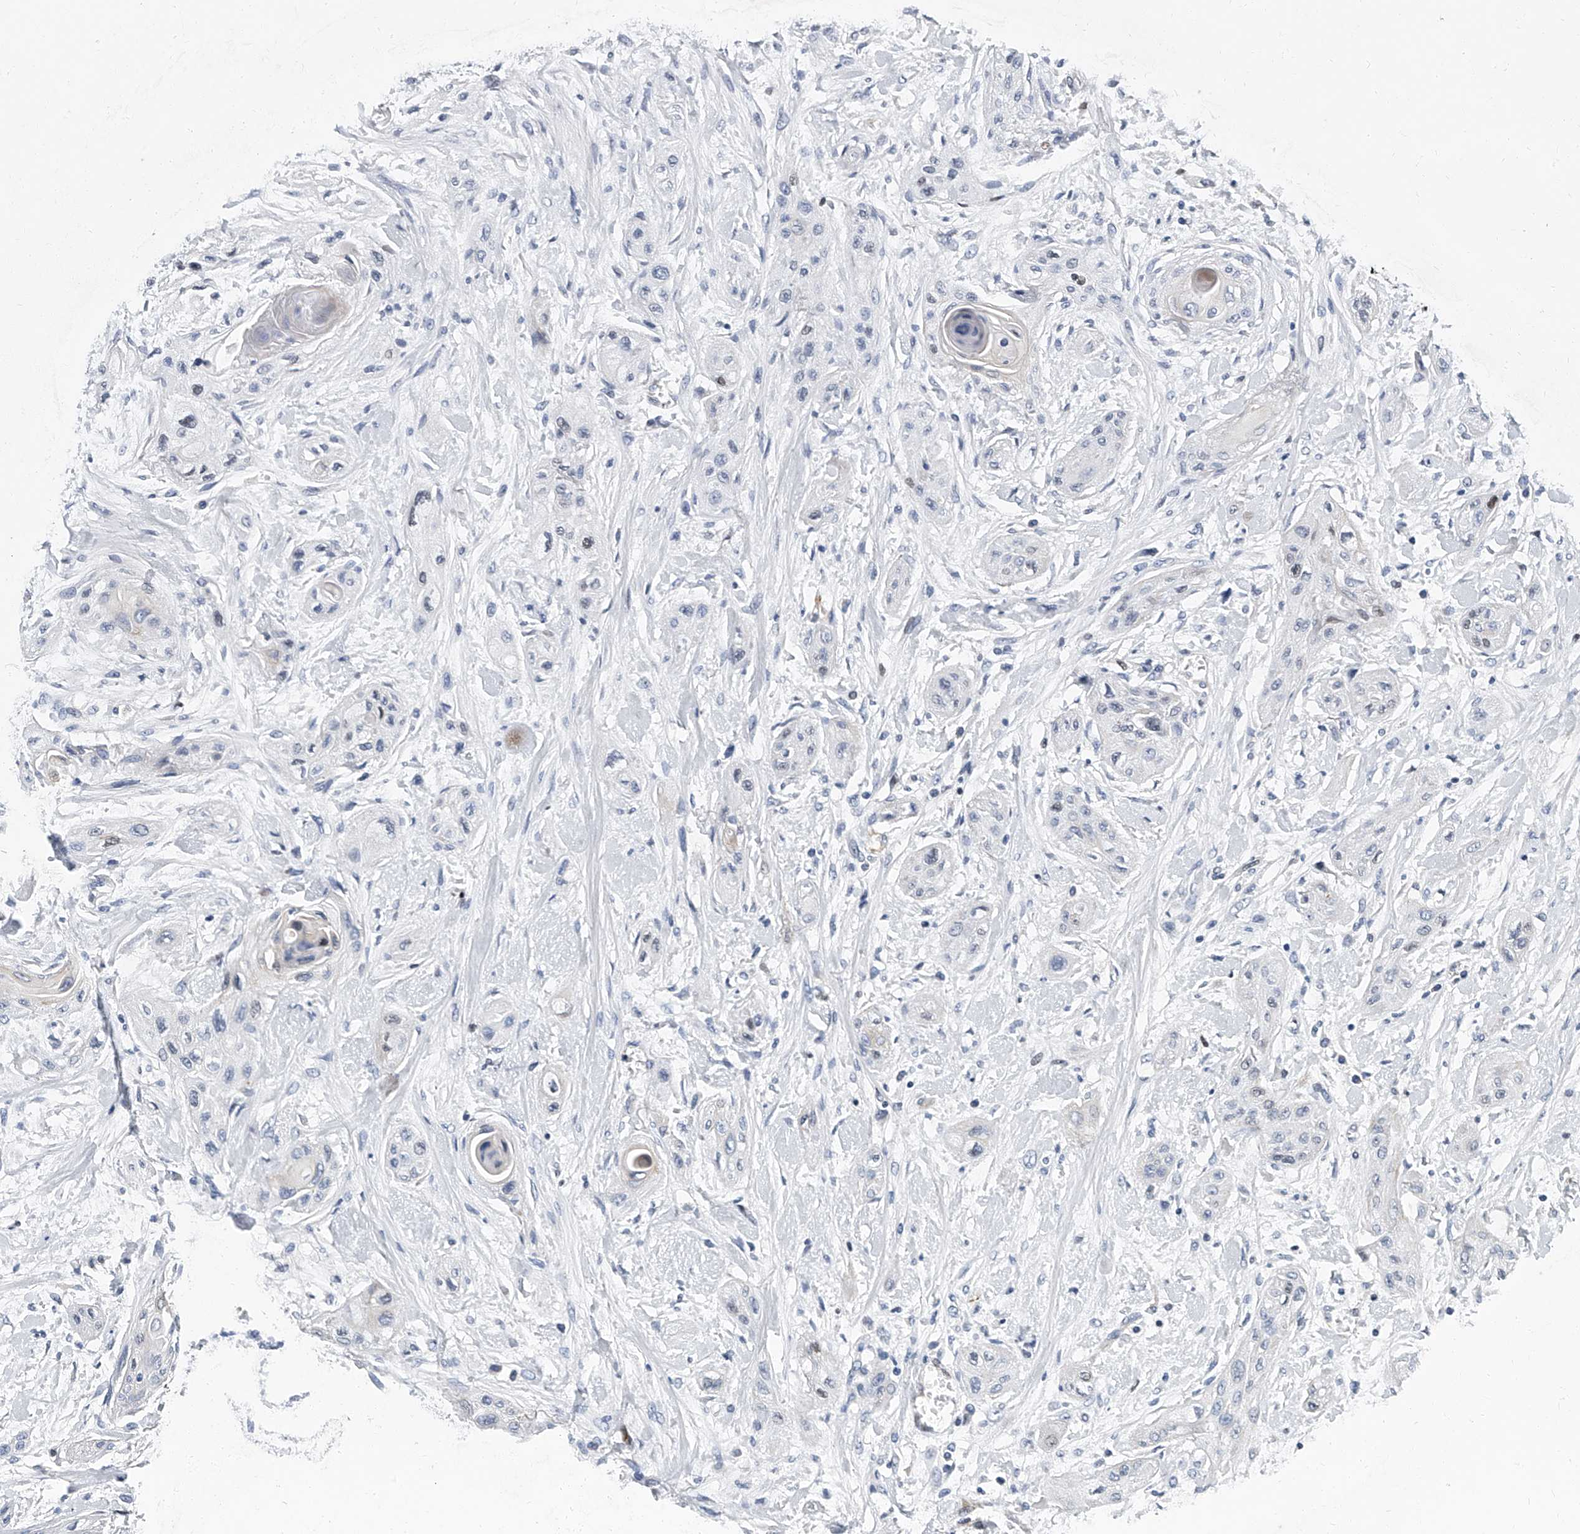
{"staining": {"intensity": "negative", "quantity": "none", "location": "none"}, "tissue": "lung cancer", "cell_type": "Tumor cells", "image_type": "cancer", "snomed": [{"axis": "morphology", "description": "Squamous cell carcinoma, NOS"}, {"axis": "topography", "description": "Lung"}], "caption": "High power microscopy photomicrograph of an IHC micrograph of lung squamous cell carcinoma, revealing no significant staining in tumor cells.", "gene": "KIRREL1", "patient": {"sex": "female", "age": 47}}